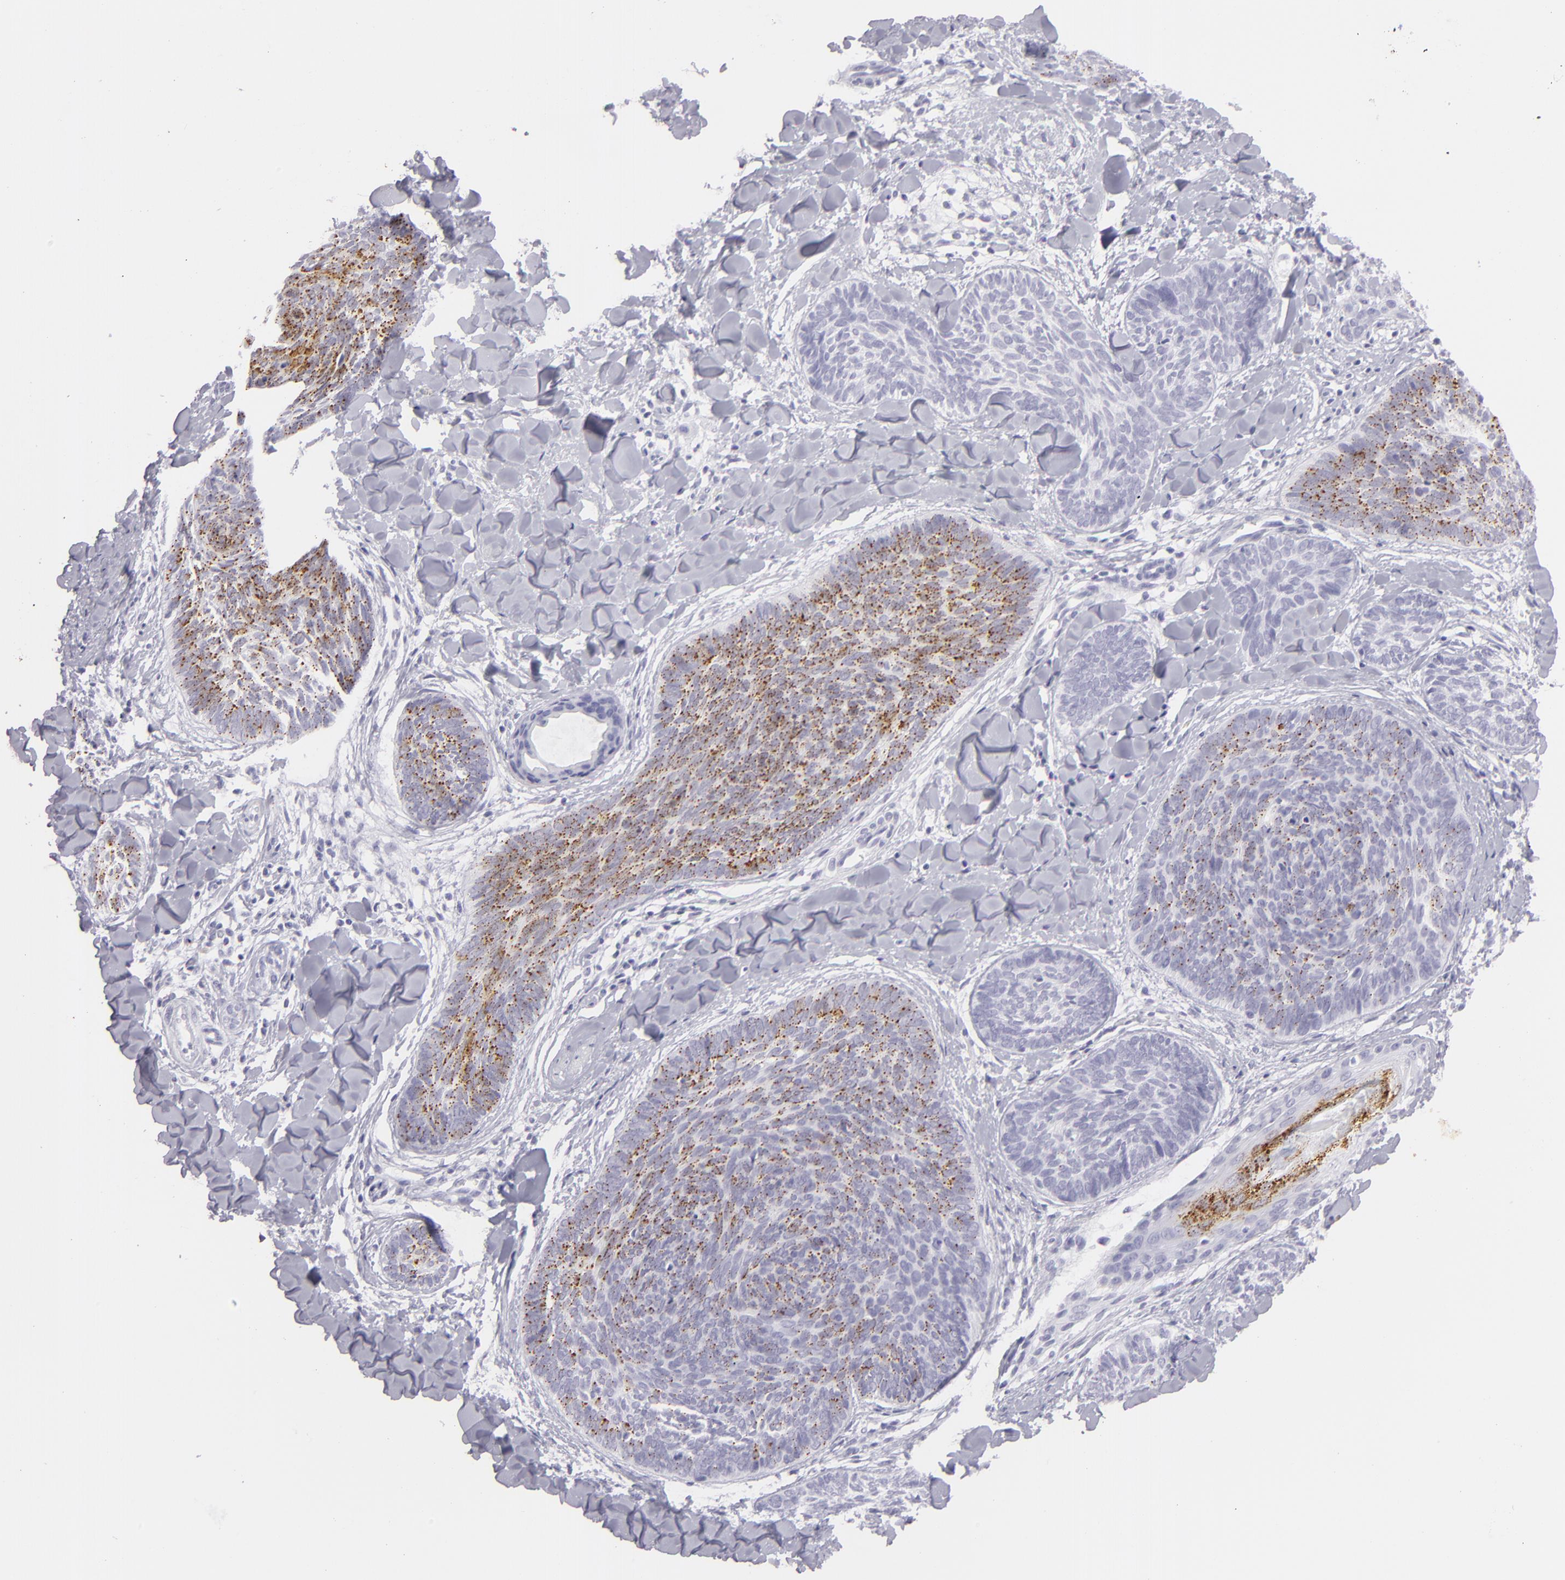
{"staining": {"intensity": "moderate", "quantity": "25%-75%", "location": "cytoplasmic/membranous"}, "tissue": "skin cancer", "cell_type": "Tumor cells", "image_type": "cancer", "snomed": [{"axis": "morphology", "description": "Basal cell carcinoma"}, {"axis": "topography", "description": "Skin"}], "caption": "Immunohistochemistry (IHC) micrograph of human skin cancer (basal cell carcinoma) stained for a protein (brown), which displays medium levels of moderate cytoplasmic/membranous positivity in approximately 25%-75% of tumor cells.", "gene": "FLG", "patient": {"sex": "female", "age": 81}}